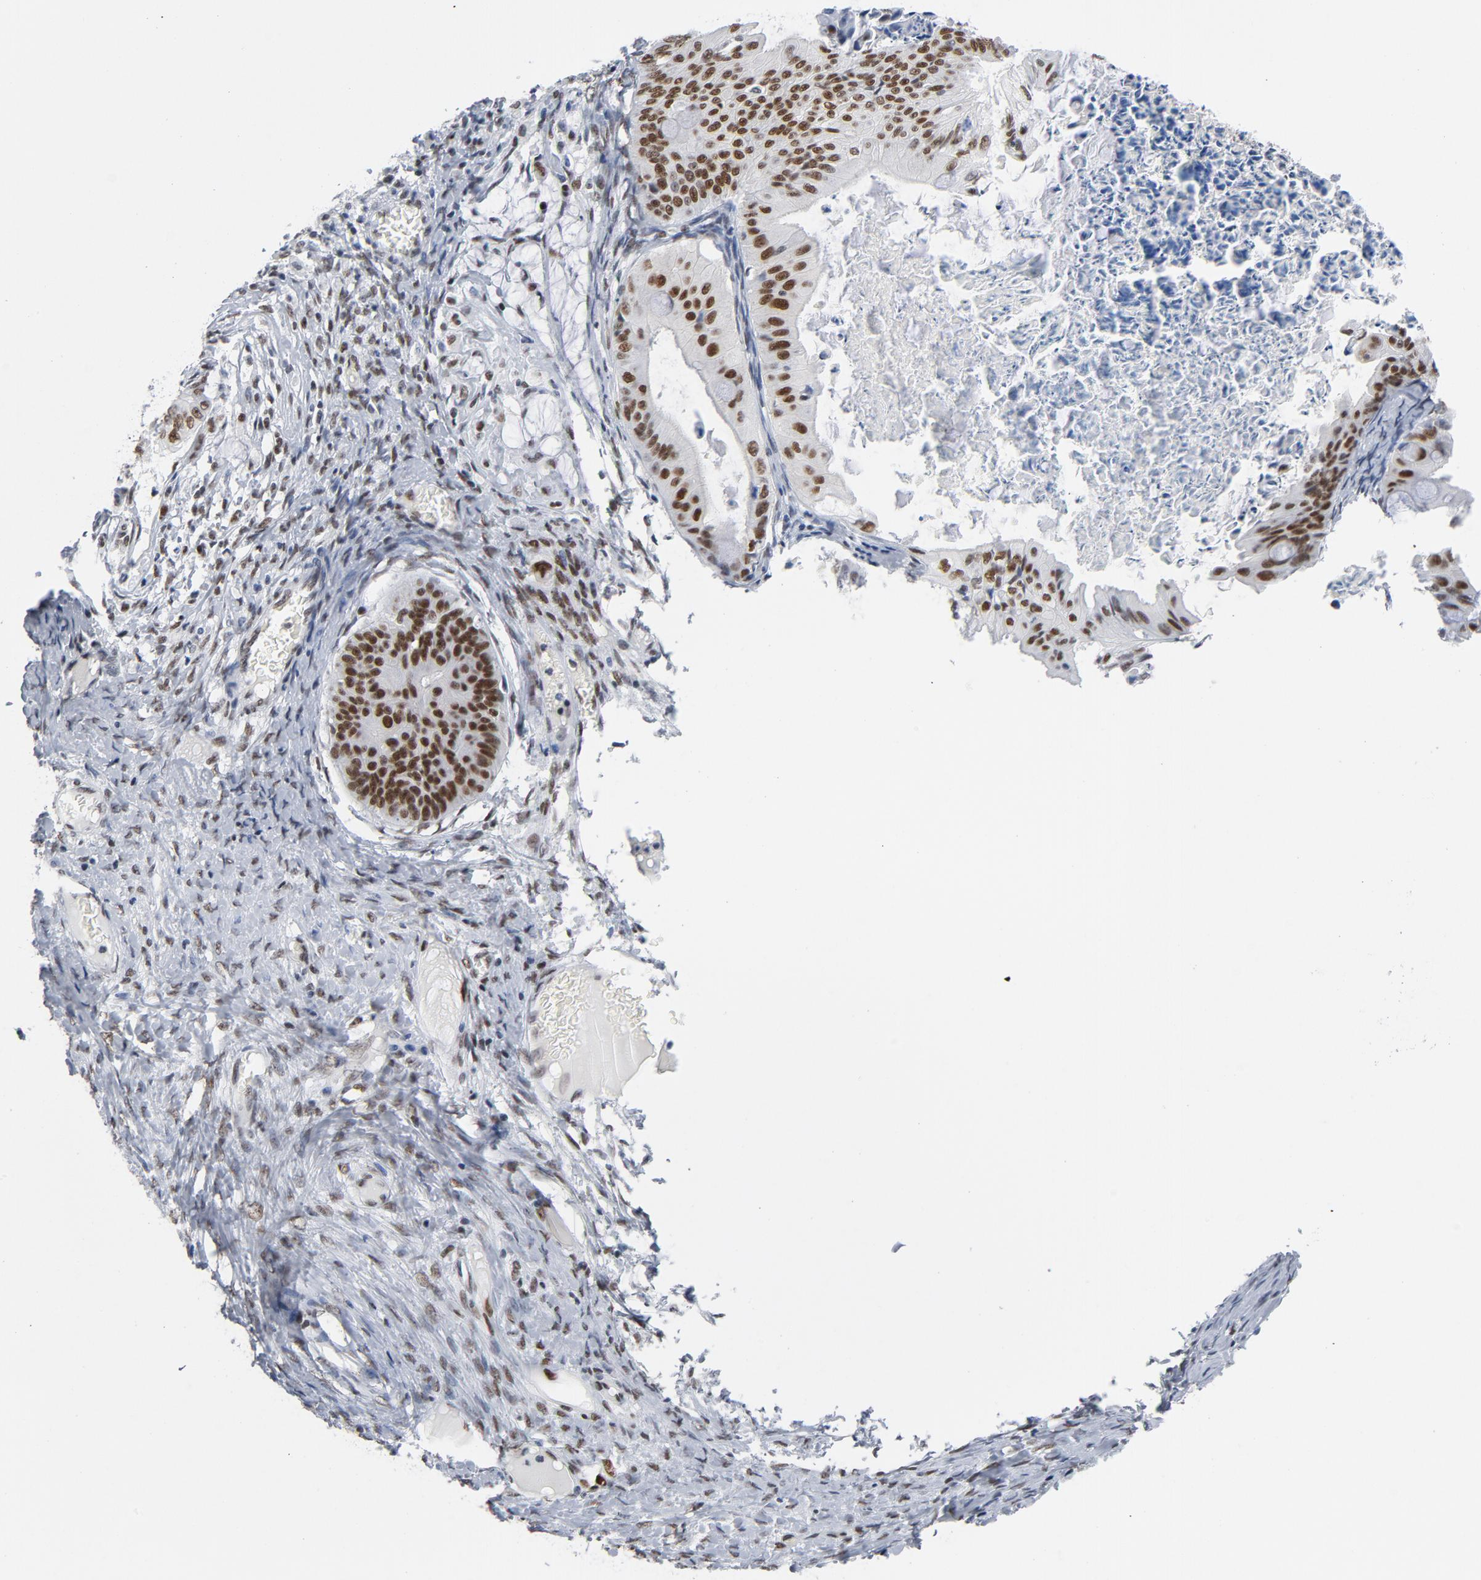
{"staining": {"intensity": "moderate", "quantity": ">75%", "location": "nuclear"}, "tissue": "ovarian cancer", "cell_type": "Tumor cells", "image_type": "cancer", "snomed": [{"axis": "morphology", "description": "Cystadenocarcinoma, mucinous, NOS"}, {"axis": "topography", "description": "Ovary"}], "caption": "DAB immunohistochemical staining of human ovarian cancer (mucinous cystadenocarcinoma) exhibits moderate nuclear protein positivity in approximately >75% of tumor cells.", "gene": "CSTF2", "patient": {"sex": "female", "age": 37}}